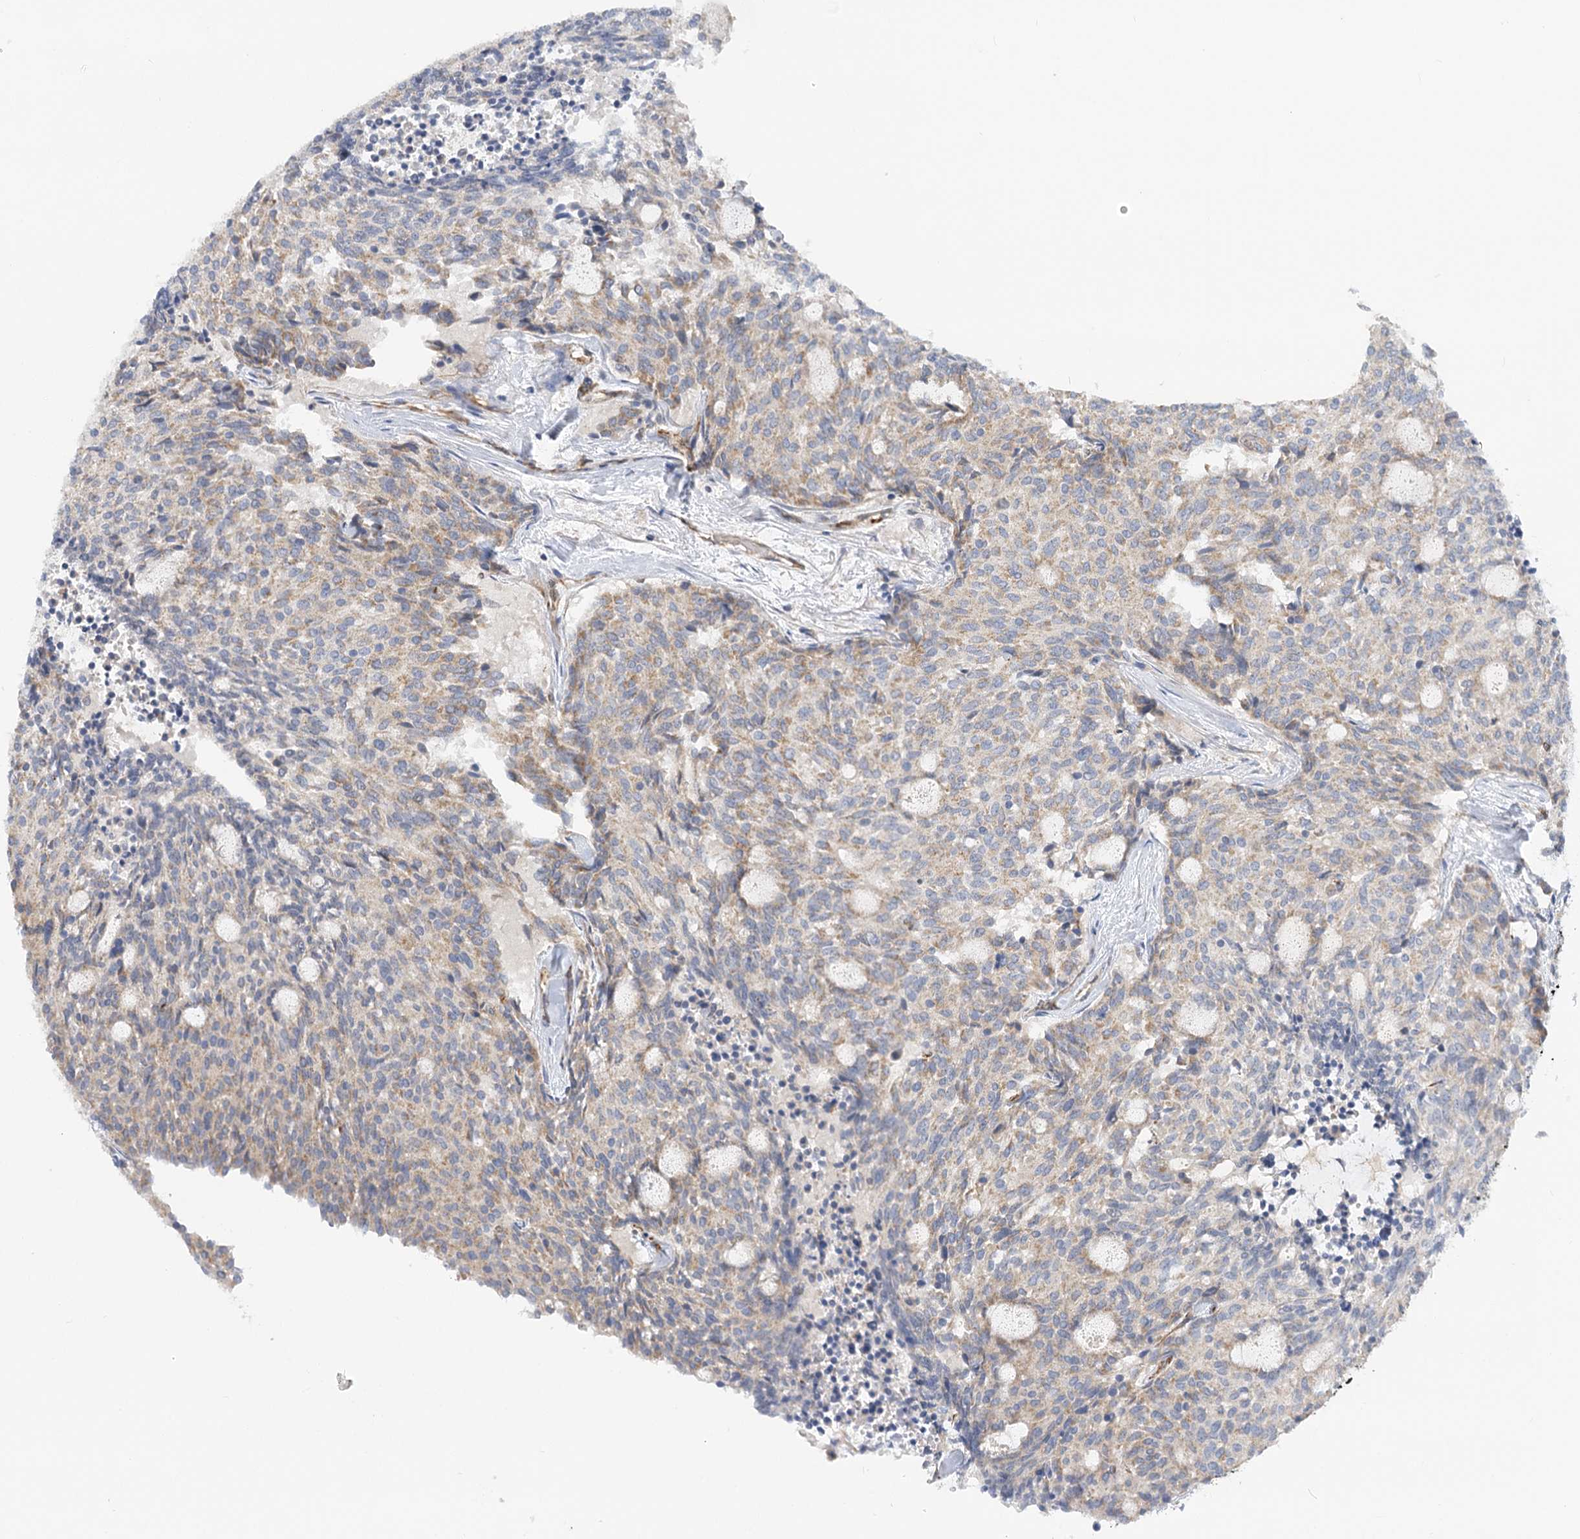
{"staining": {"intensity": "weak", "quantity": "25%-75%", "location": "cytoplasmic/membranous"}, "tissue": "carcinoid", "cell_type": "Tumor cells", "image_type": "cancer", "snomed": [{"axis": "morphology", "description": "Carcinoid, malignant, NOS"}, {"axis": "topography", "description": "Pancreas"}], "caption": "IHC (DAB (3,3'-diaminobenzidine)) staining of human carcinoid demonstrates weak cytoplasmic/membranous protein expression in approximately 25%-75% of tumor cells.", "gene": "NELL2", "patient": {"sex": "female", "age": 54}}